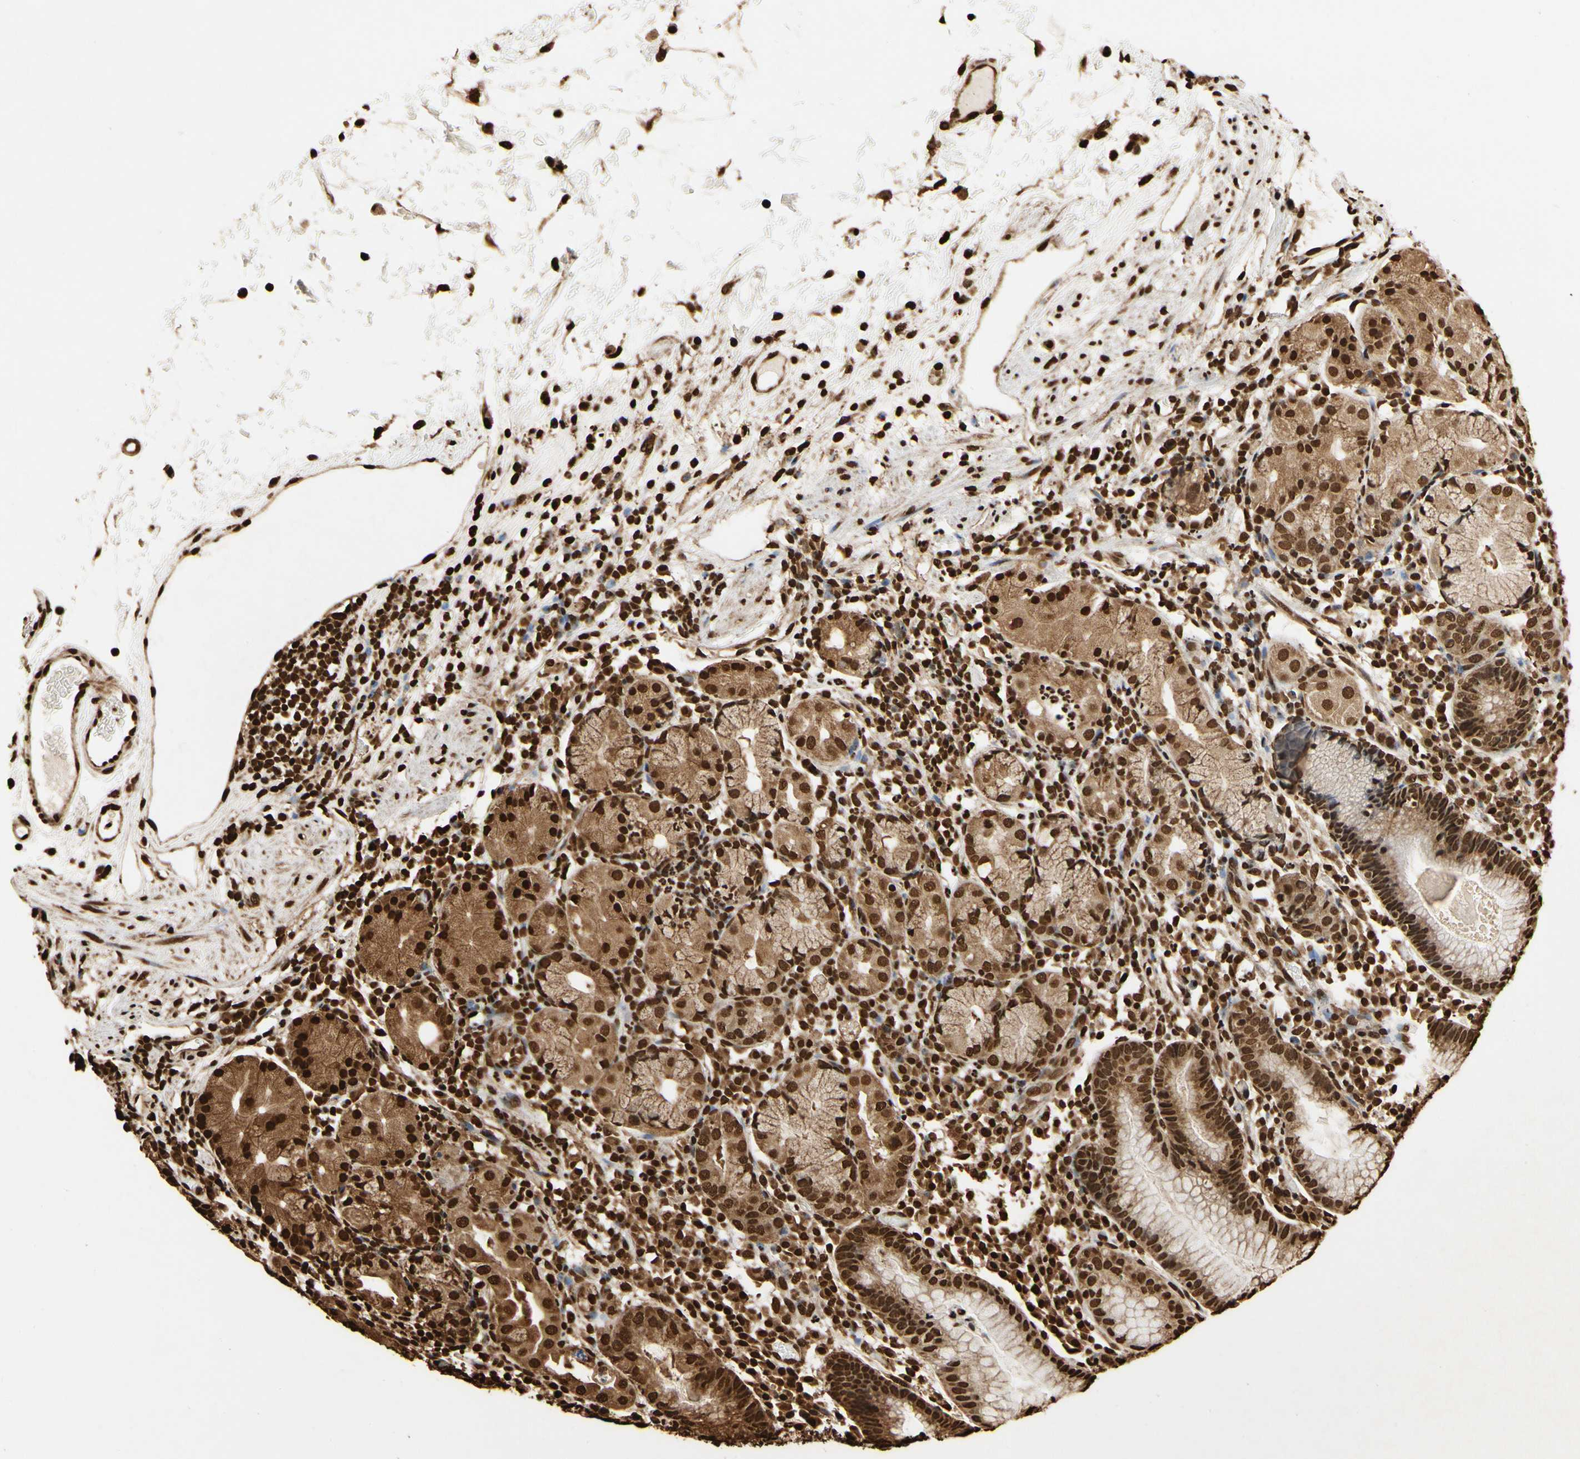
{"staining": {"intensity": "strong", "quantity": ">75%", "location": "cytoplasmic/membranous,nuclear"}, "tissue": "stomach", "cell_type": "Glandular cells", "image_type": "normal", "snomed": [{"axis": "morphology", "description": "Normal tissue, NOS"}, {"axis": "topography", "description": "Stomach"}, {"axis": "topography", "description": "Stomach, lower"}], "caption": "IHC (DAB) staining of benign stomach shows strong cytoplasmic/membranous,nuclear protein staining in approximately >75% of glandular cells. (DAB (3,3'-diaminobenzidine) = brown stain, brightfield microscopy at high magnification).", "gene": "HNRNPK", "patient": {"sex": "female", "age": 75}}